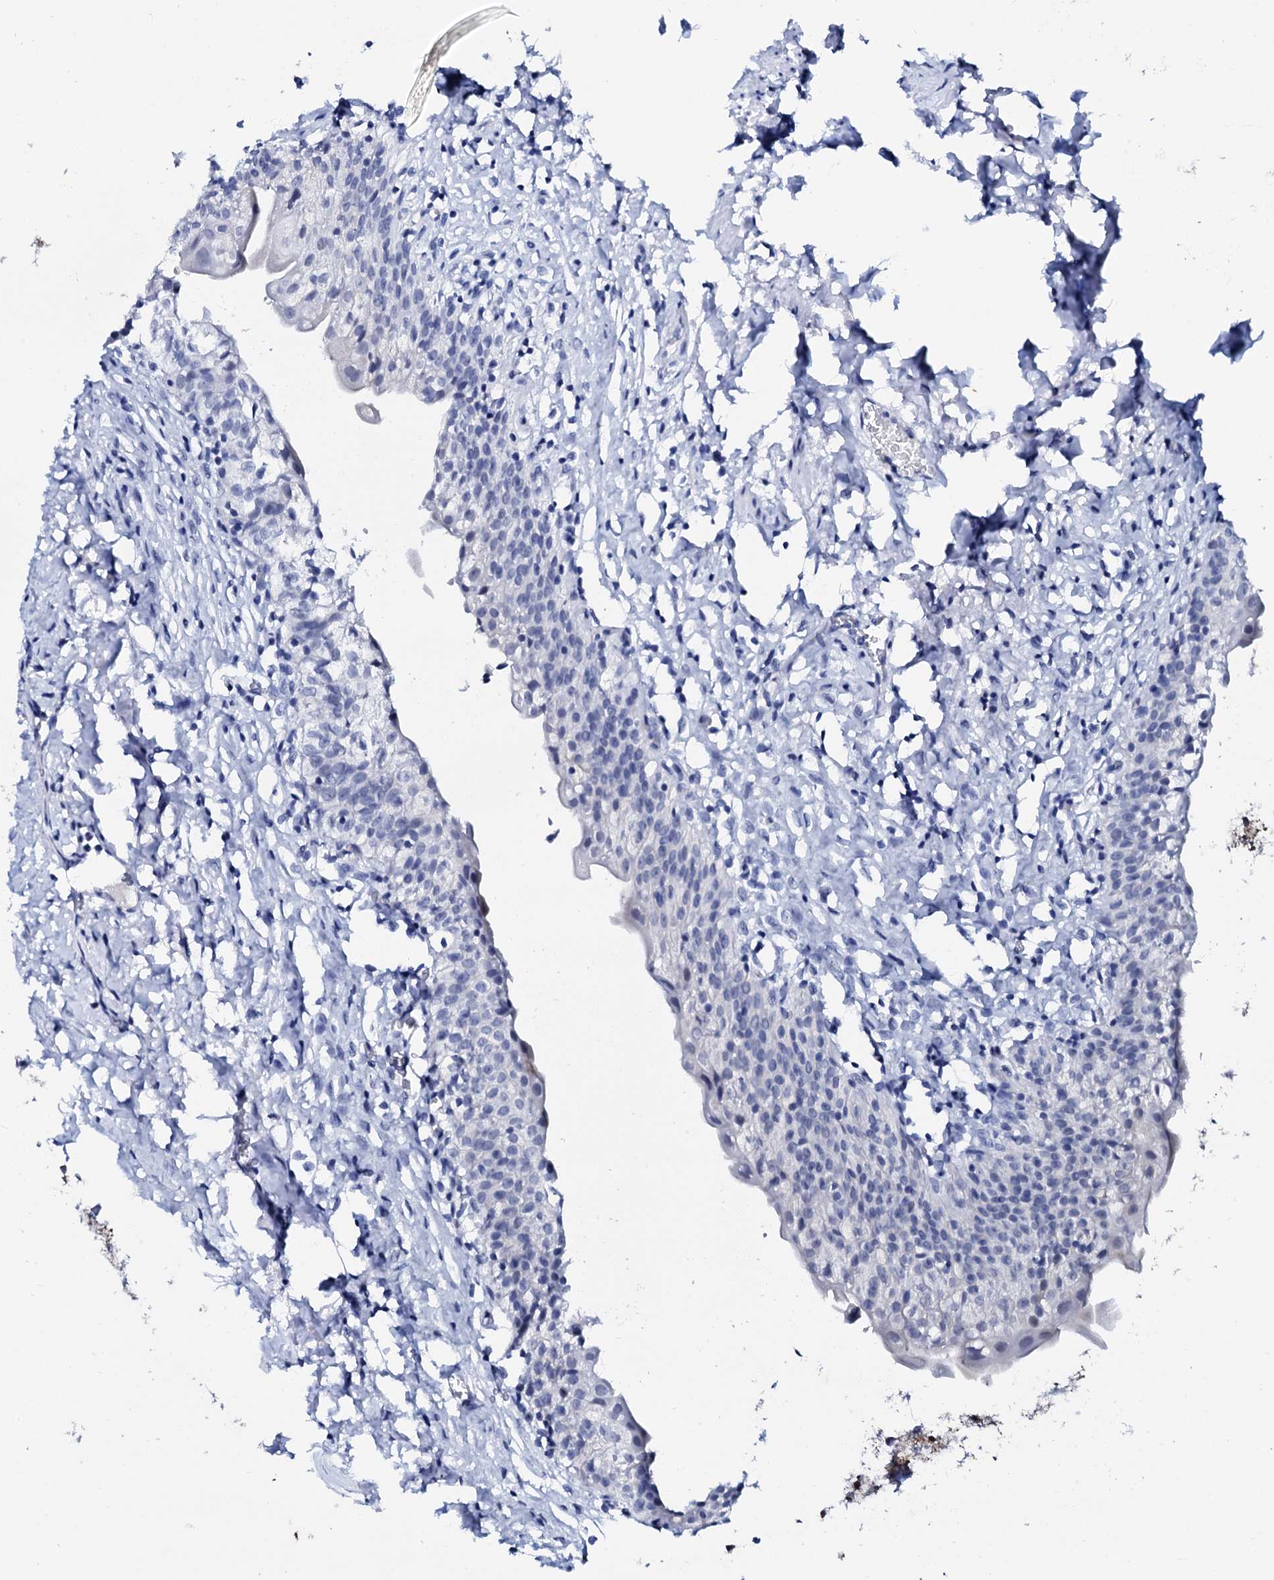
{"staining": {"intensity": "negative", "quantity": "none", "location": "none"}, "tissue": "urinary bladder", "cell_type": "Urothelial cells", "image_type": "normal", "snomed": [{"axis": "morphology", "description": "Normal tissue, NOS"}, {"axis": "topography", "description": "Urinary bladder"}], "caption": "Immunohistochemistry (IHC) of normal human urinary bladder demonstrates no expression in urothelial cells. The staining was performed using DAB (3,3'-diaminobenzidine) to visualize the protein expression in brown, while the nuclei were stained in blue with hematoxylin (Magnification: 20x).", "gene": "SPATA19", "patient": {"sex": "male", "age": 55}}